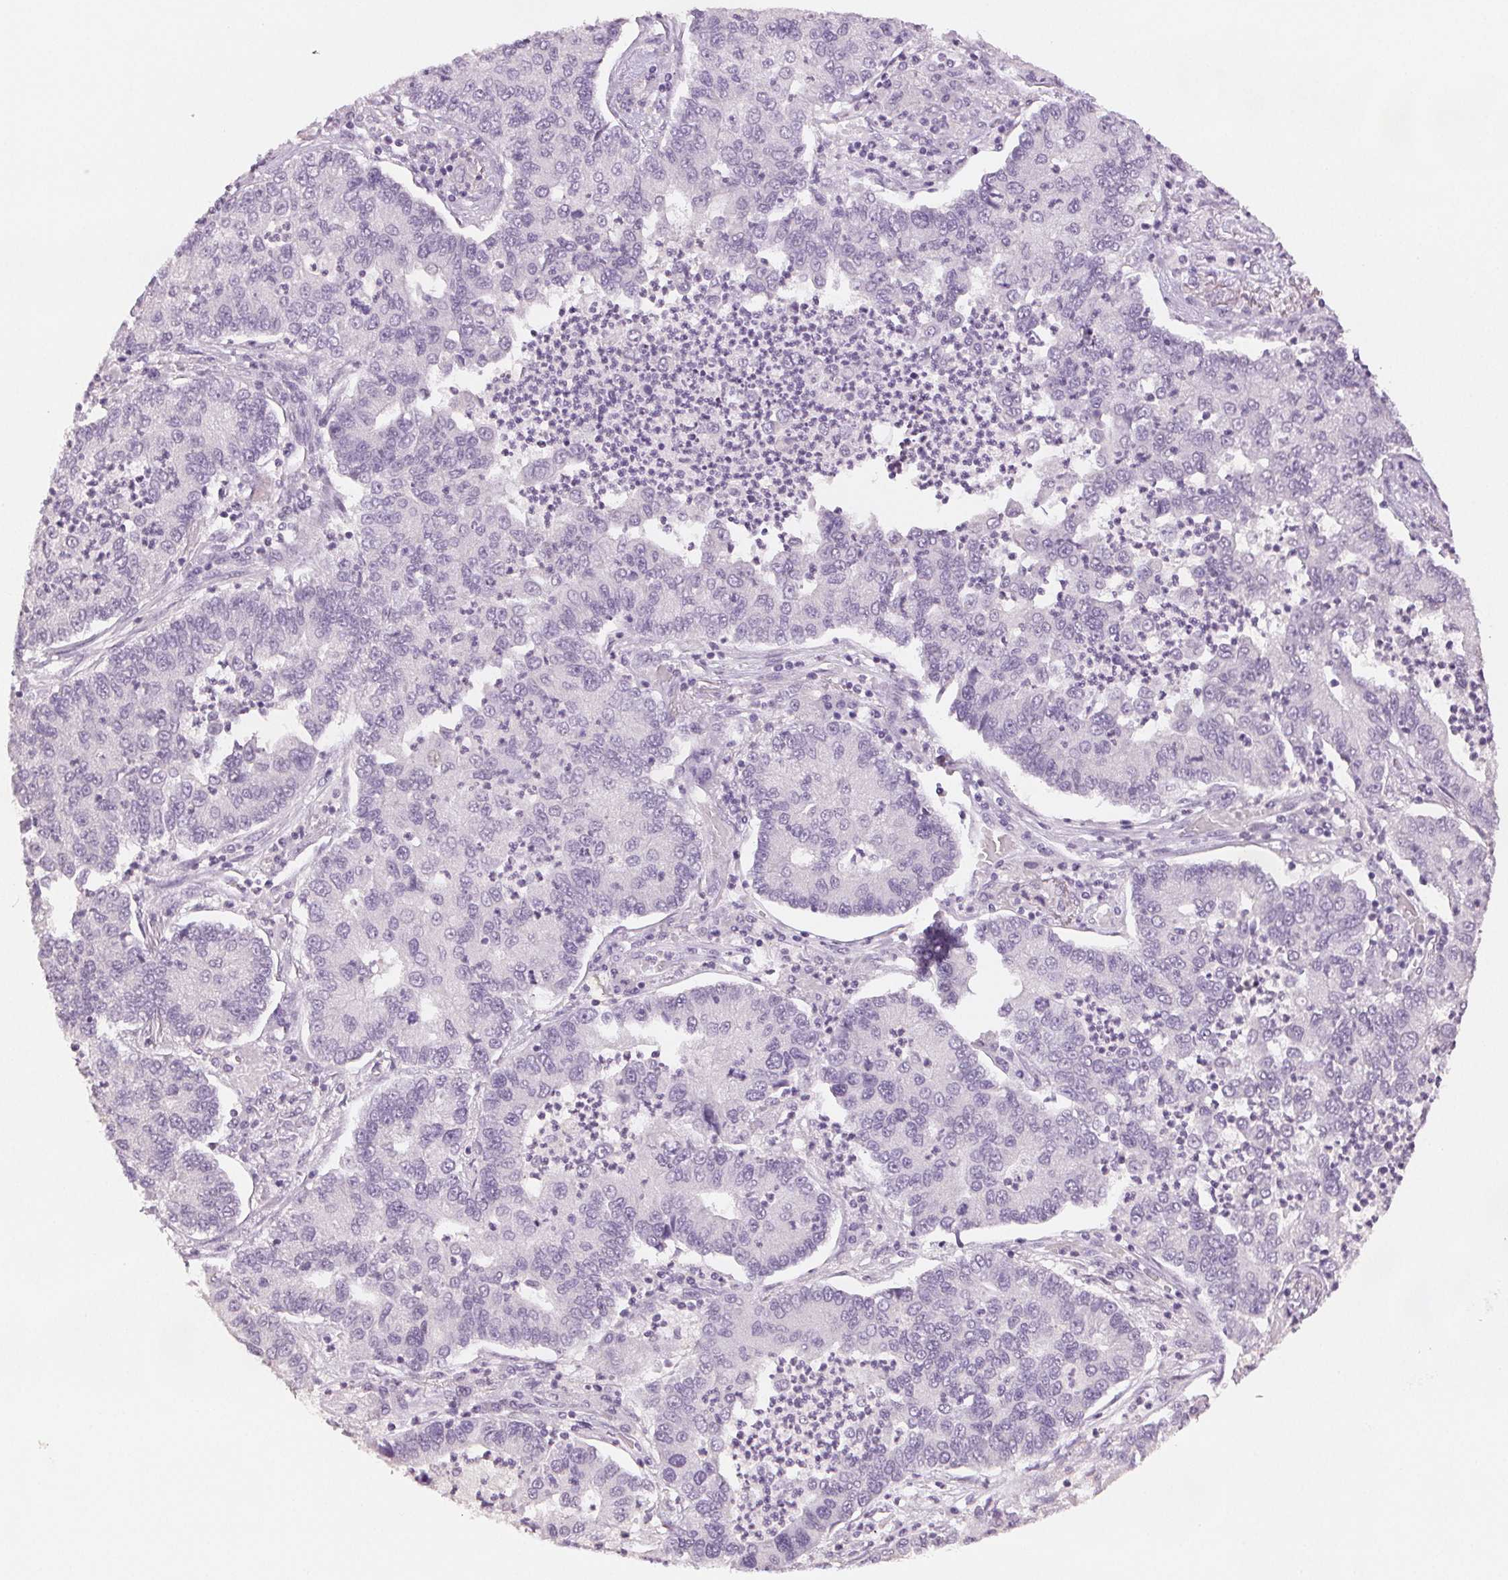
{"staining": {"intensity": "negative", "quantity": "none", "location": "none"}, "tissue": "lung cancer", "cell_type": "Tumor cells", "image_type": "cancer", "snomed": [{"axis": "morphology", "description": "Adenocarcinoma, NOS"}, {"axis": "topography", "description": "Lung"}], "caption": "DAB (3,3'-diaminobenzidine) immunohistochemical staining of lung cancer (adenocarcinoma) reveals no significant staining in tumor cells.", "gene": "SCGN", "patient": {"sex": "female", "age": 57}}